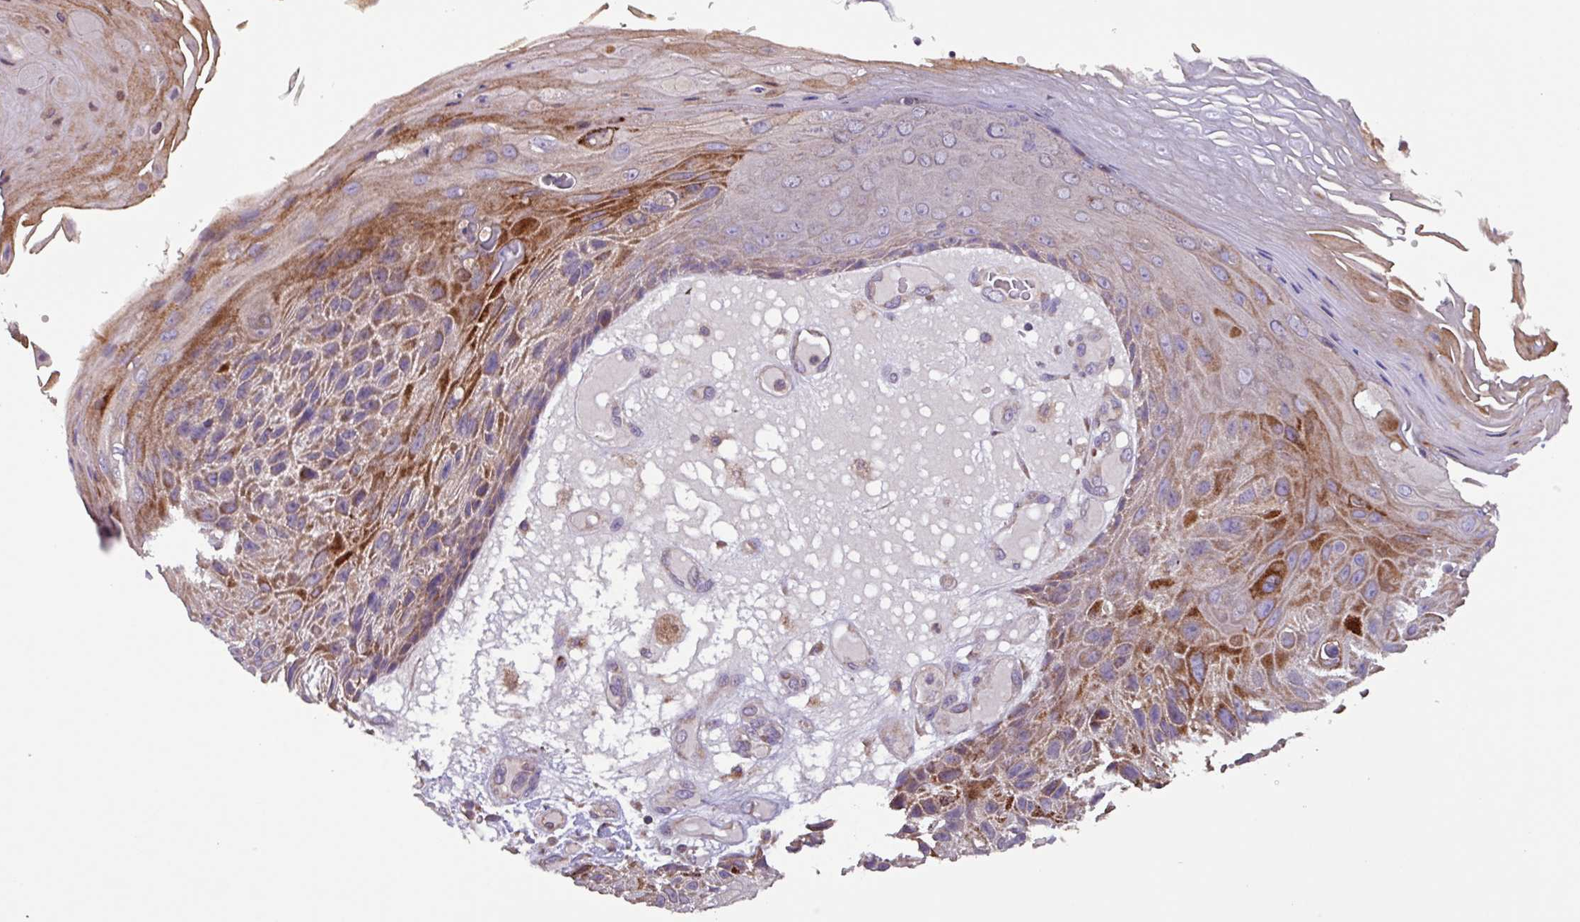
{"staining": {"intensity": "moderate", "quantity": ">75%", "location": "cytoplasmic/membranous"}, "tissue": "skin cancer", "cell_type": "Tumor cells", "image_type": "cancer", "snomed": [{"axis": "morphology", "description": "Squamous cell carcinoma, NOS"}, {"axis": "topography", "description": "Skin"}], "caption": "A brown stain shows moderate cytoplasmic/membranous expression of a protein in skin cancer (squamous cell carcinoma) tumor cells.", "gene": "PTPRQ", "patient": {"sex": "female", "age": 88}}